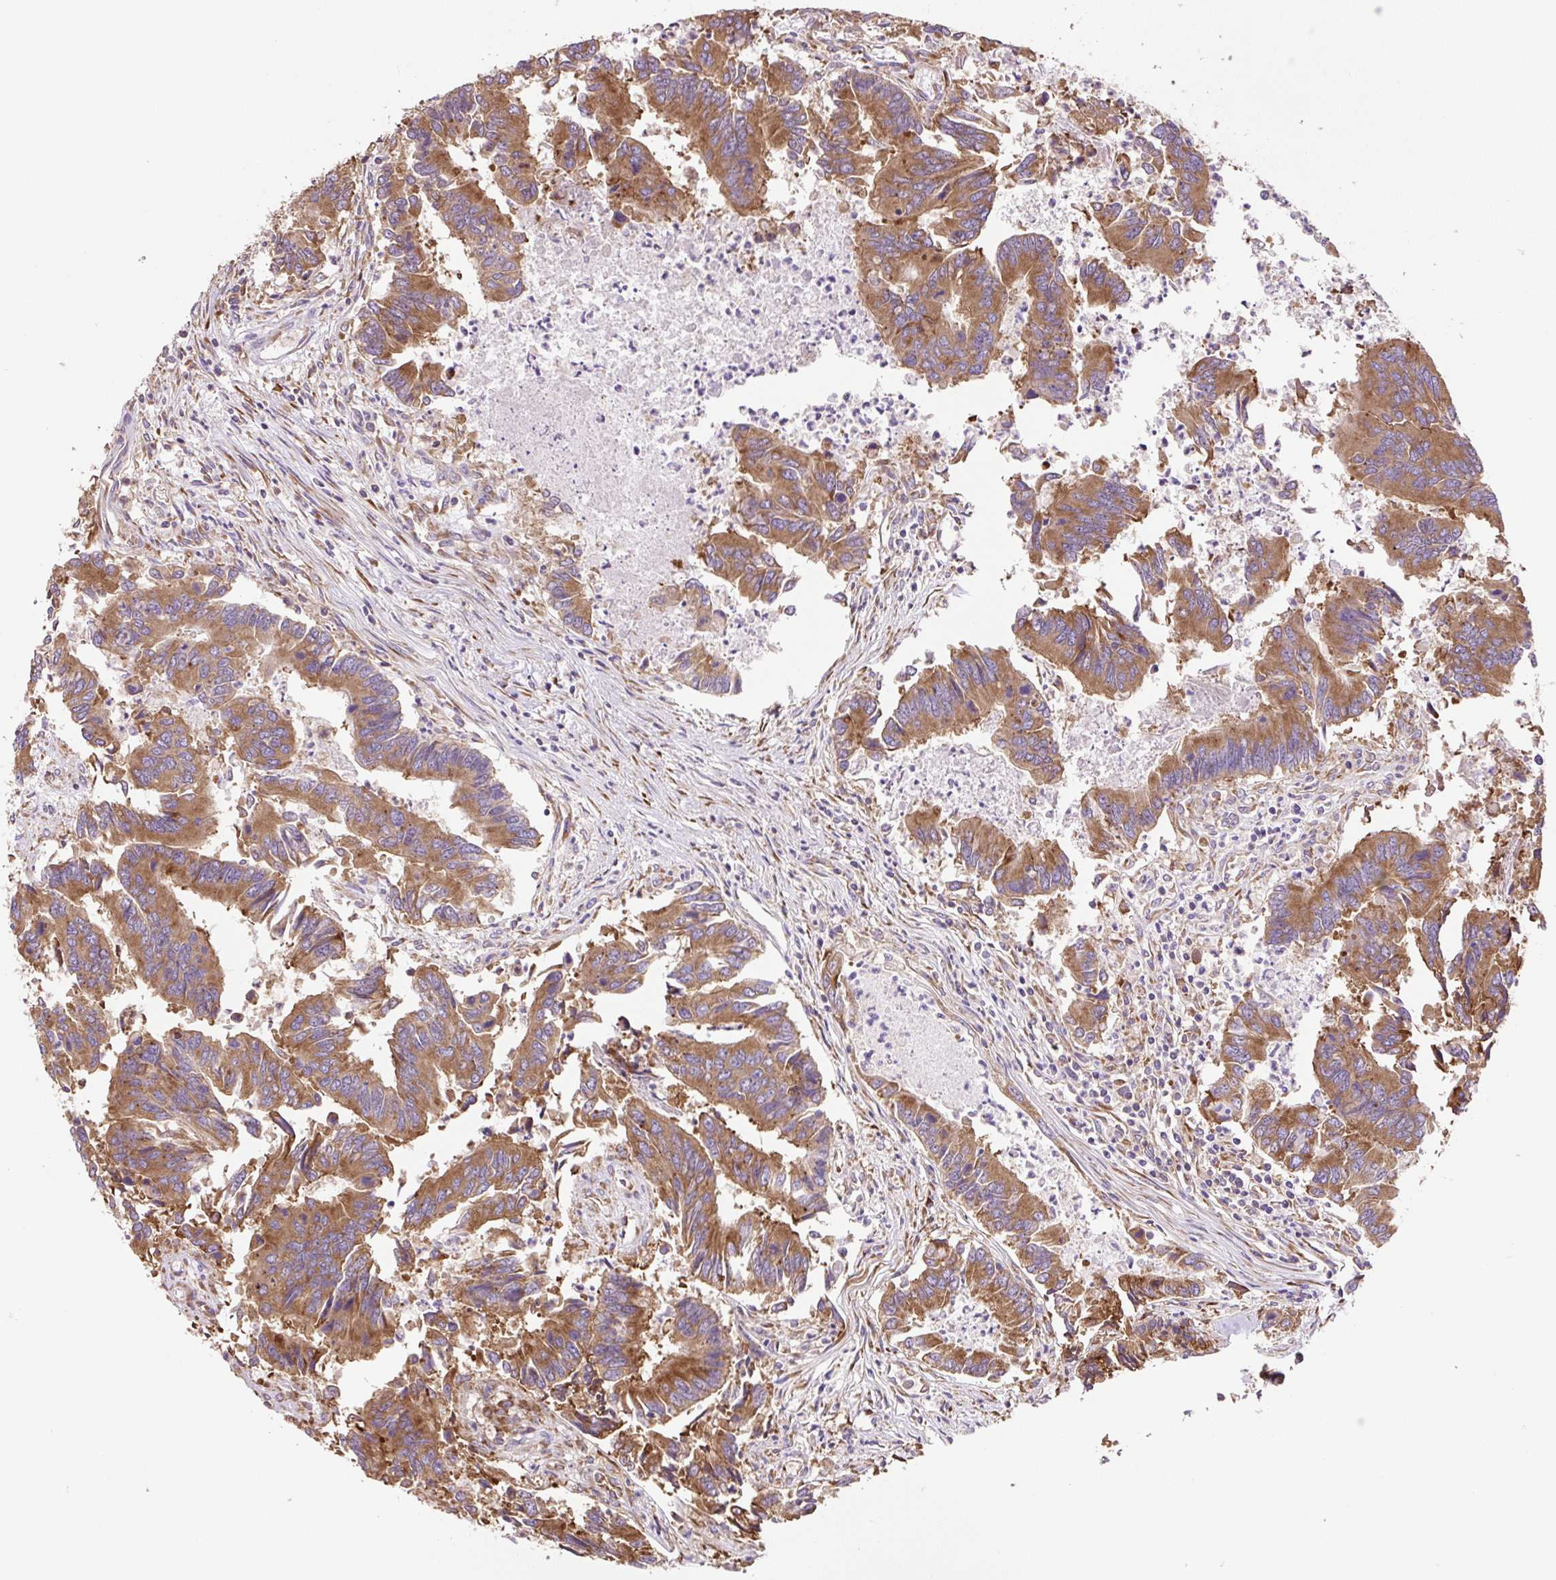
{"staining": {"intensity": "moderate", "quantity": ">75%", "location": "cytoplasmic/membranous"}, "tissue": "colorectal cancer", "cell_type": "Tumor cells", "image_type": "cancer", "snomed": [{"axis": "morphology", "description": "Adenocarcinoma, NOS"}, {"axis": "topography", "description": "Colon"}], "caption": "Immunohistochemistry image of human colorectal cancer (adenocarcinoma) stained for a protein (brown), which demonstrates medium levels of moderate cytoplasmic/membranous positivity in approximately >75% of tumor cells.", "gene": "RPS23", "patient": {"sex": "female", "age": 67}}